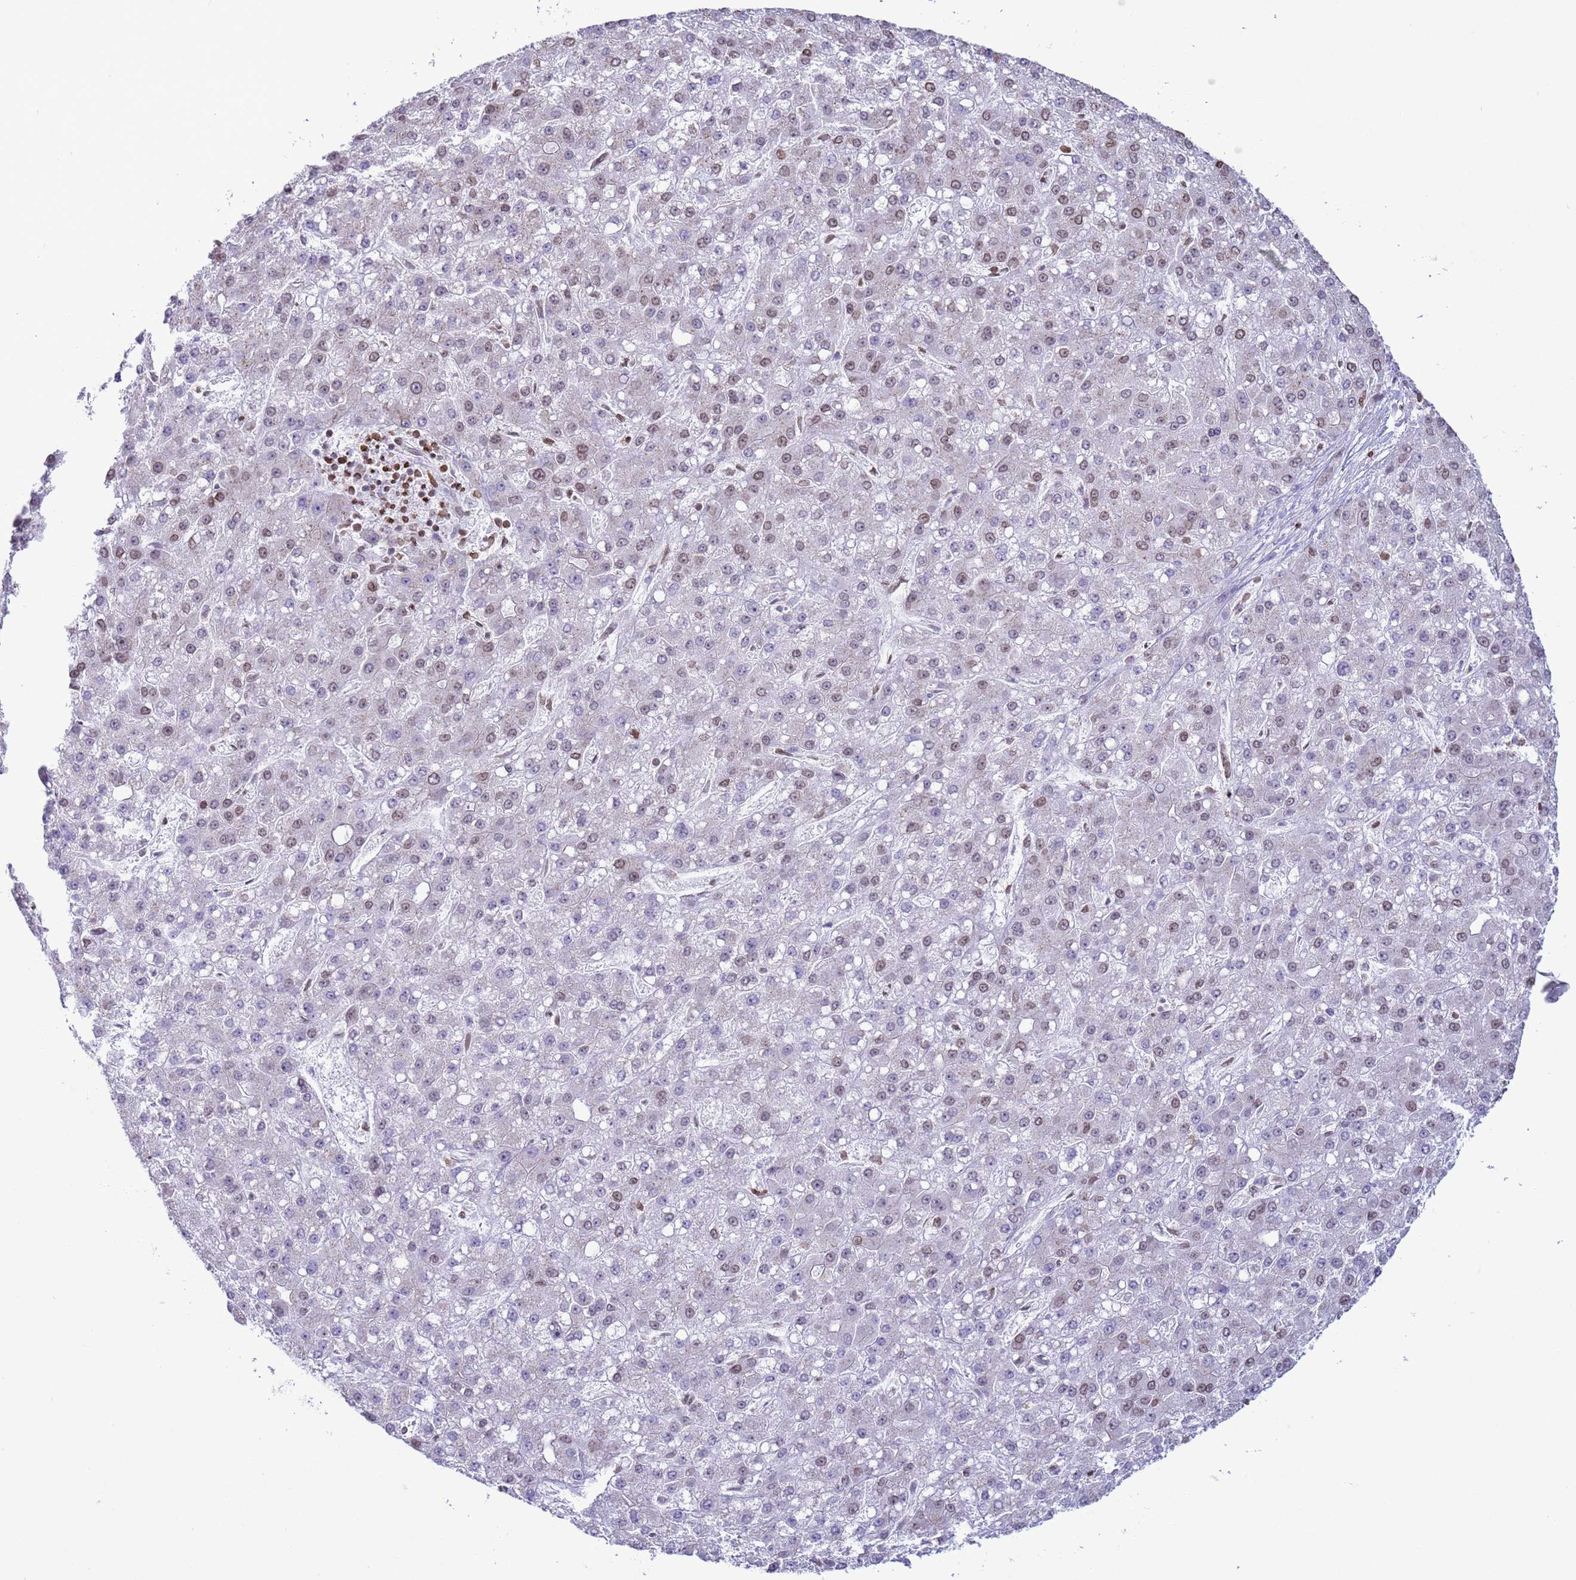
{"staining": {"intensity": "weak", "quantity": "<25%", "location": "nuclear"}, "tissue": "liver cancer", "cell_type": "Tumor cells", "image_type": "cancer", "snomed": [{"axis": "morphology", "description": "Carcinoma, Hepatocellular, NOS"}, {"axis": "topography", "description": "Liver"}], "caption": "Immunohistochemistry (IHC) of human liver cancer exhibits no staining in tumor cells.", "gene": "DHX37", "patient": {"sex": "male", "age": 67}}